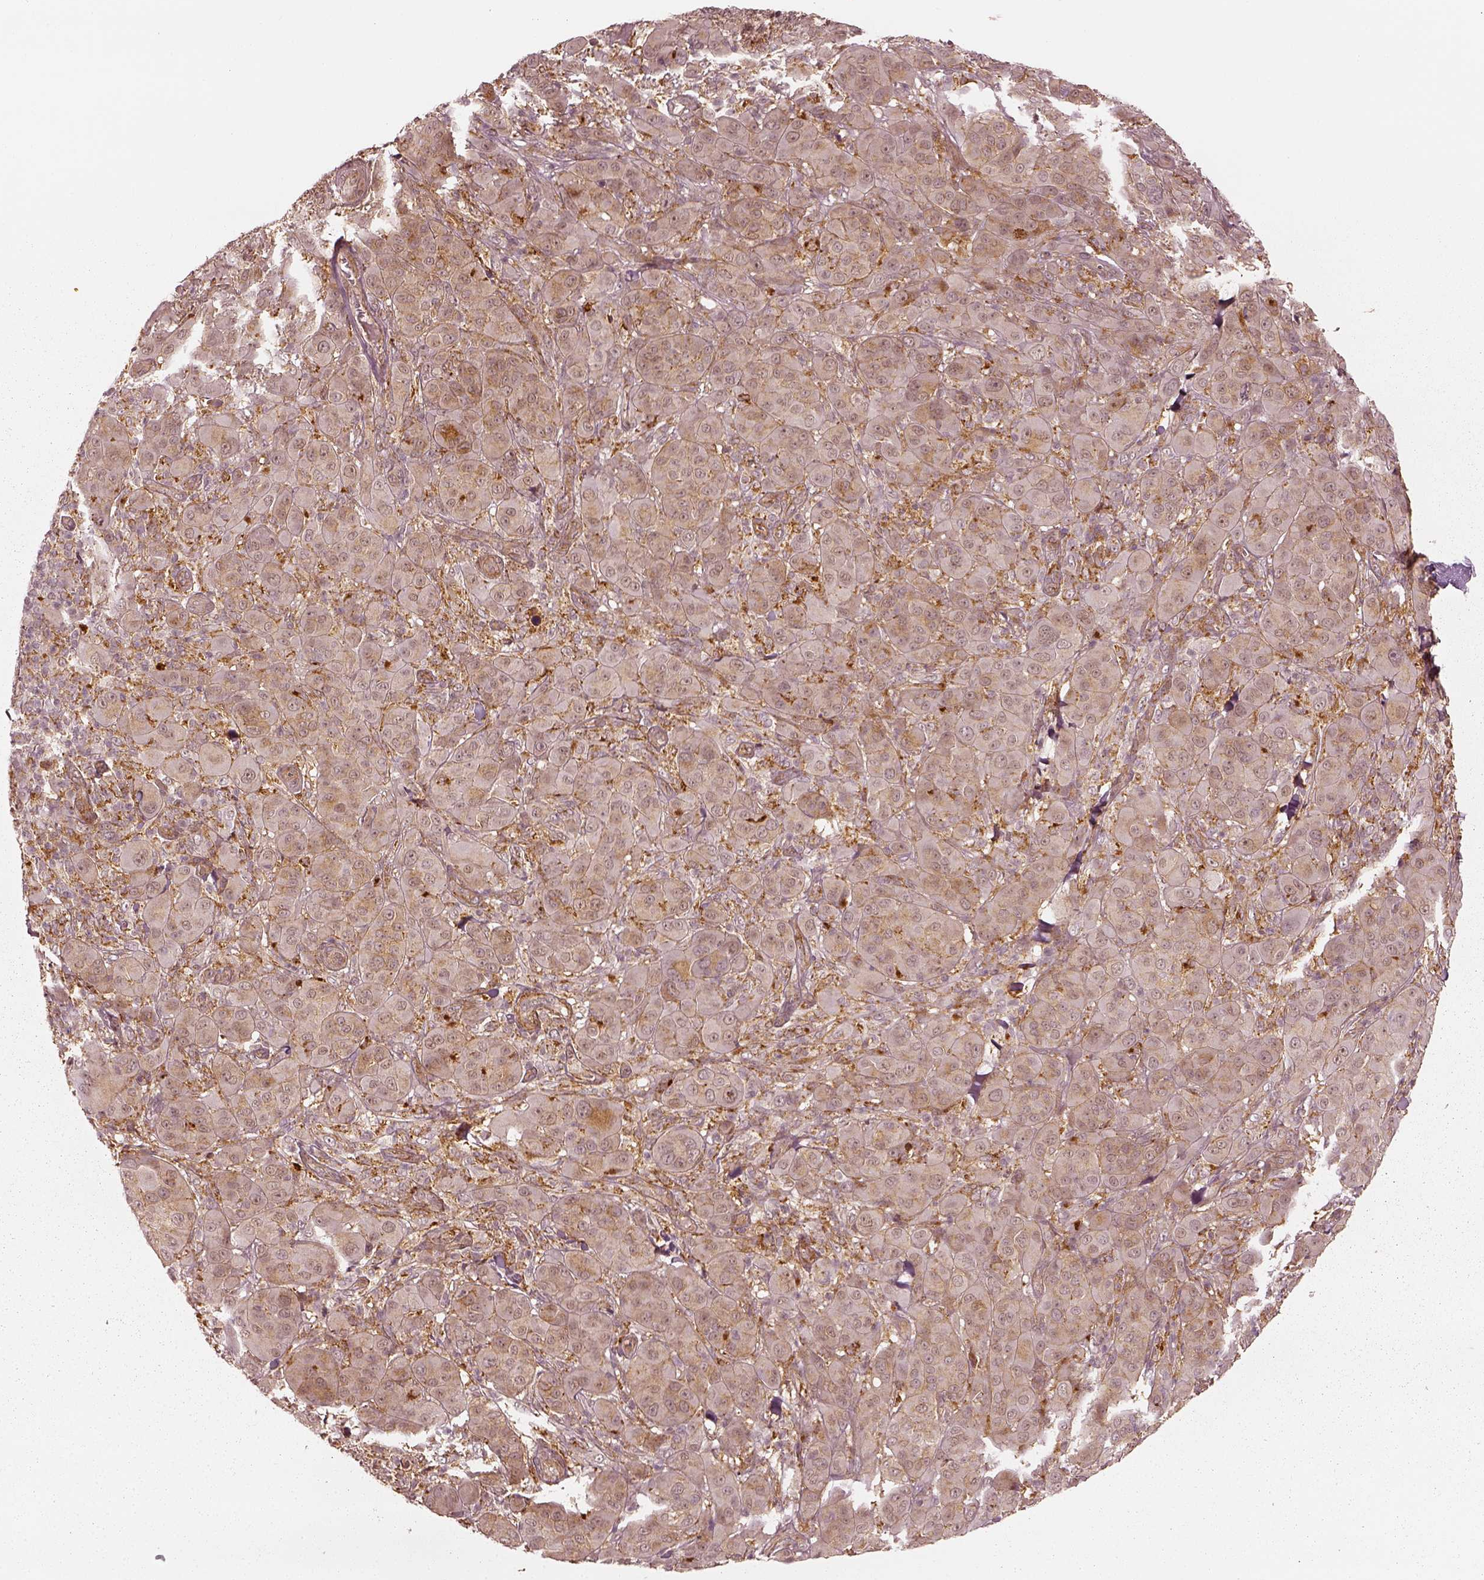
{"staining": {"intensity": "weak", "quantity": ">75%", "location": "cytoplasmic/membranous"}, "tissue": "melanoma", "cell_type": "Tumor cells", "image_type": "cancer", "snomed": [{"axis": "morphology", "description": "Malignant melanoma, NOS"}, {"axis": "topography", "description": "Skin"}], "caption": "Immunohistochemistry (IHC) (DAB) staining of malignant melanoma exhibits weak cytoplasmic/membranous protein staining in approximately >75% of tumor cells.", "gene": "SLC12A9", "patient": {"sex": "female", "age": 87}}